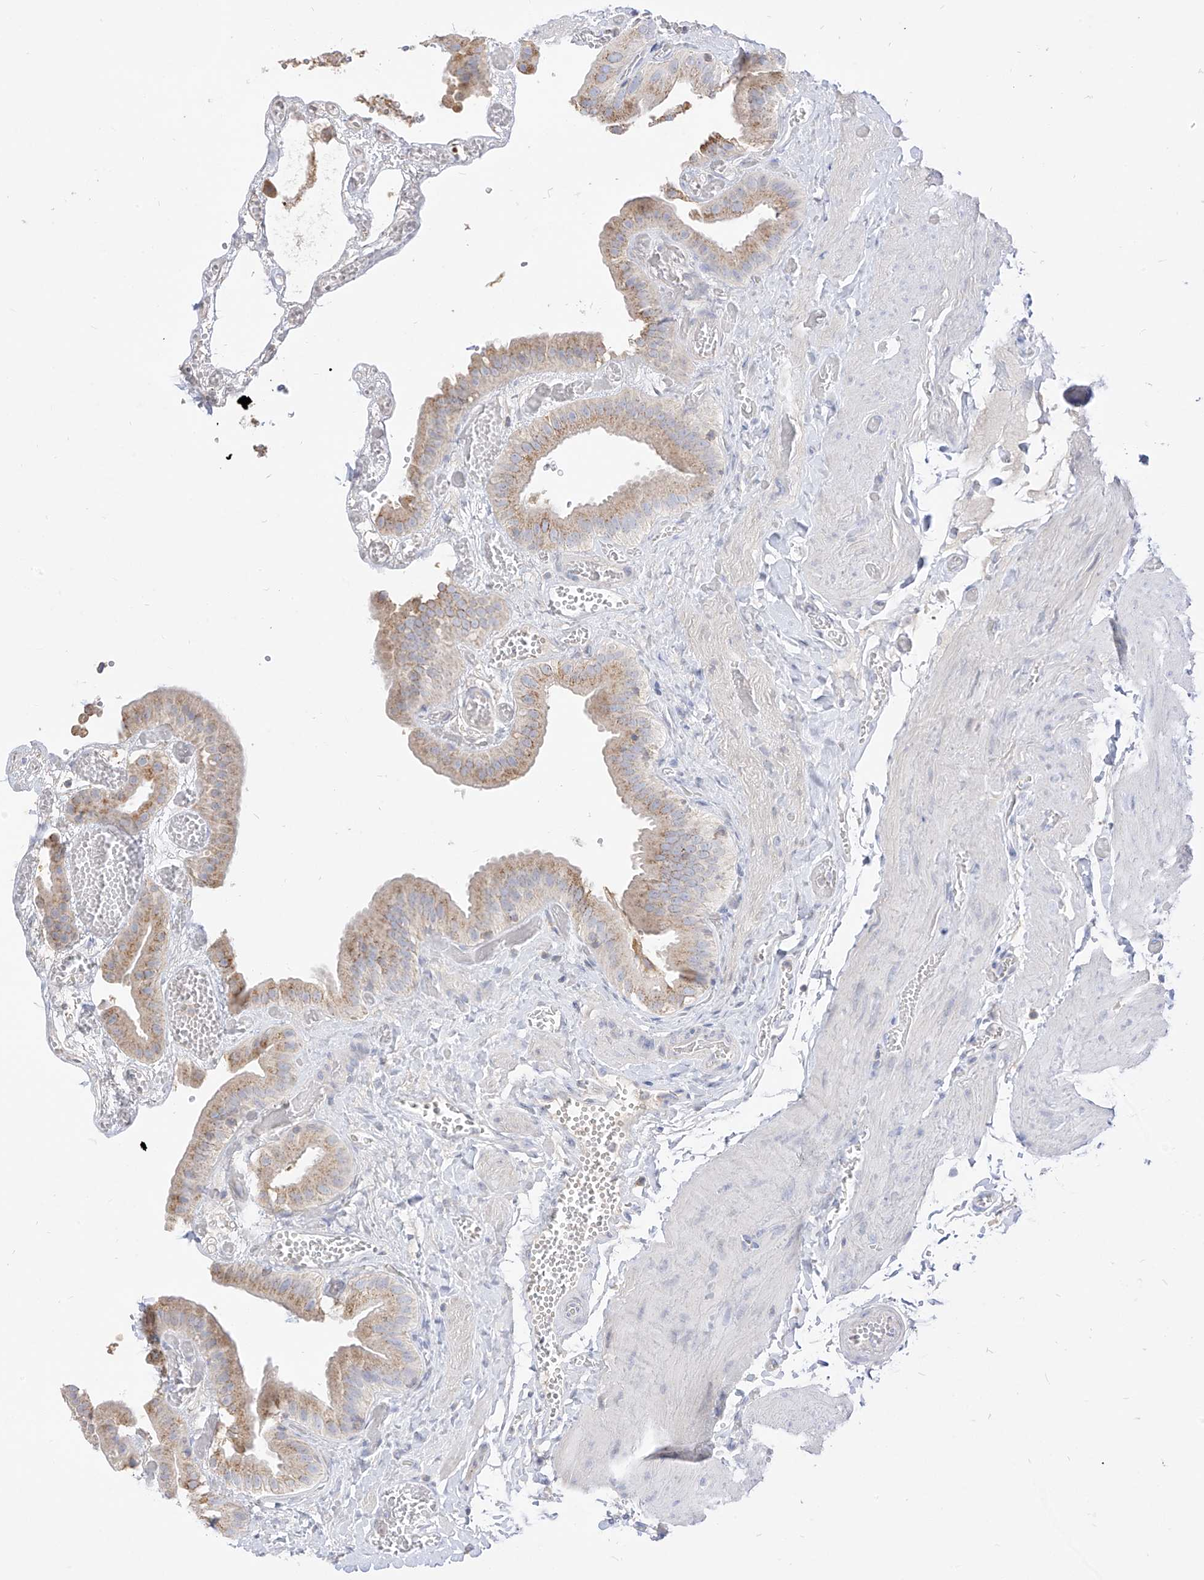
{"staining": {"intensity": "moderate", "quantity": ">75%", "location": "cytoplasmic/membranous"}, "tissue": "gallbladder", "cell_type": "Glandular cells", "image_type": "normal", "snomed": [{"axis": "morphology", "description": "Normal tissue, NOS"}, {"axis": "topography", "description": "Gallbladder"}], "caption": "The histopathology image displays a brown stain indicating the presence of a protein in the cytoplasmic/membranous of glandular cells in gallbladder. (DAB = brown stain, brightfield microscopy at high magnification).", "gene": "RASA2", "patient": {"sex": "female", "age": 64}}